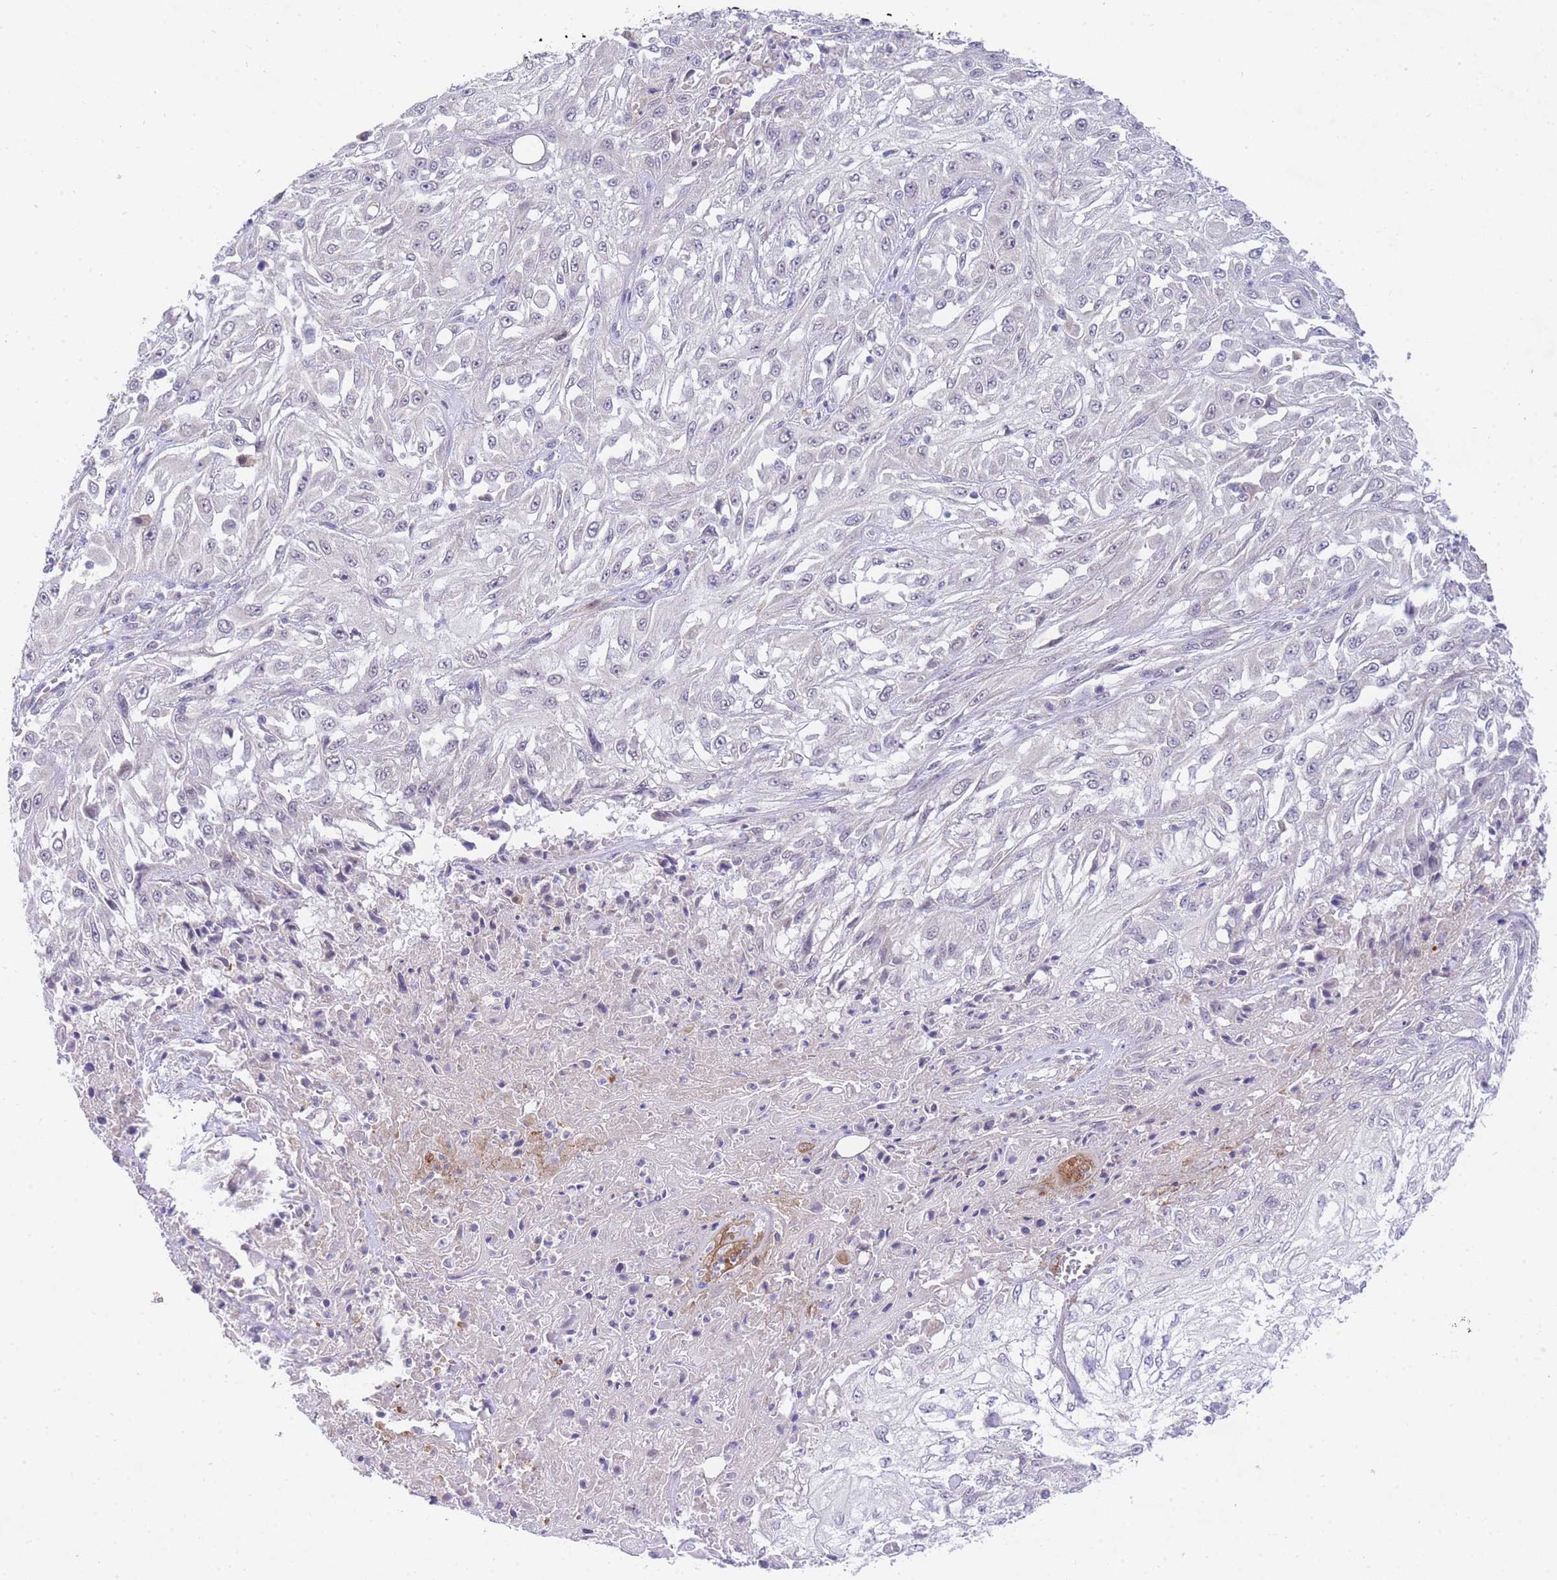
{"staining": {"intensity": "negative", "quantity": "none", "location": "none"}, "tissue": "skin cancer", "cell_type": "Tumor cells", "image_type": "cancer", "snomed": [{"axis": "morphology", "description": "Squamous cell carcinoma, NOS"}, {"axis": "morphology", "description": "Squamous cell carcinoma, metastatic, NOS"}, {"axis": "topography", "description": "Skin"}, {"axis": "topography", "description": "Lymph node"}], "caption": "A micrograph of skin cancer stained for a protein shows no brown staining in tumor cells.", "gene": "SLC25A33", "patient": {"sex": "male", "age": 75}}